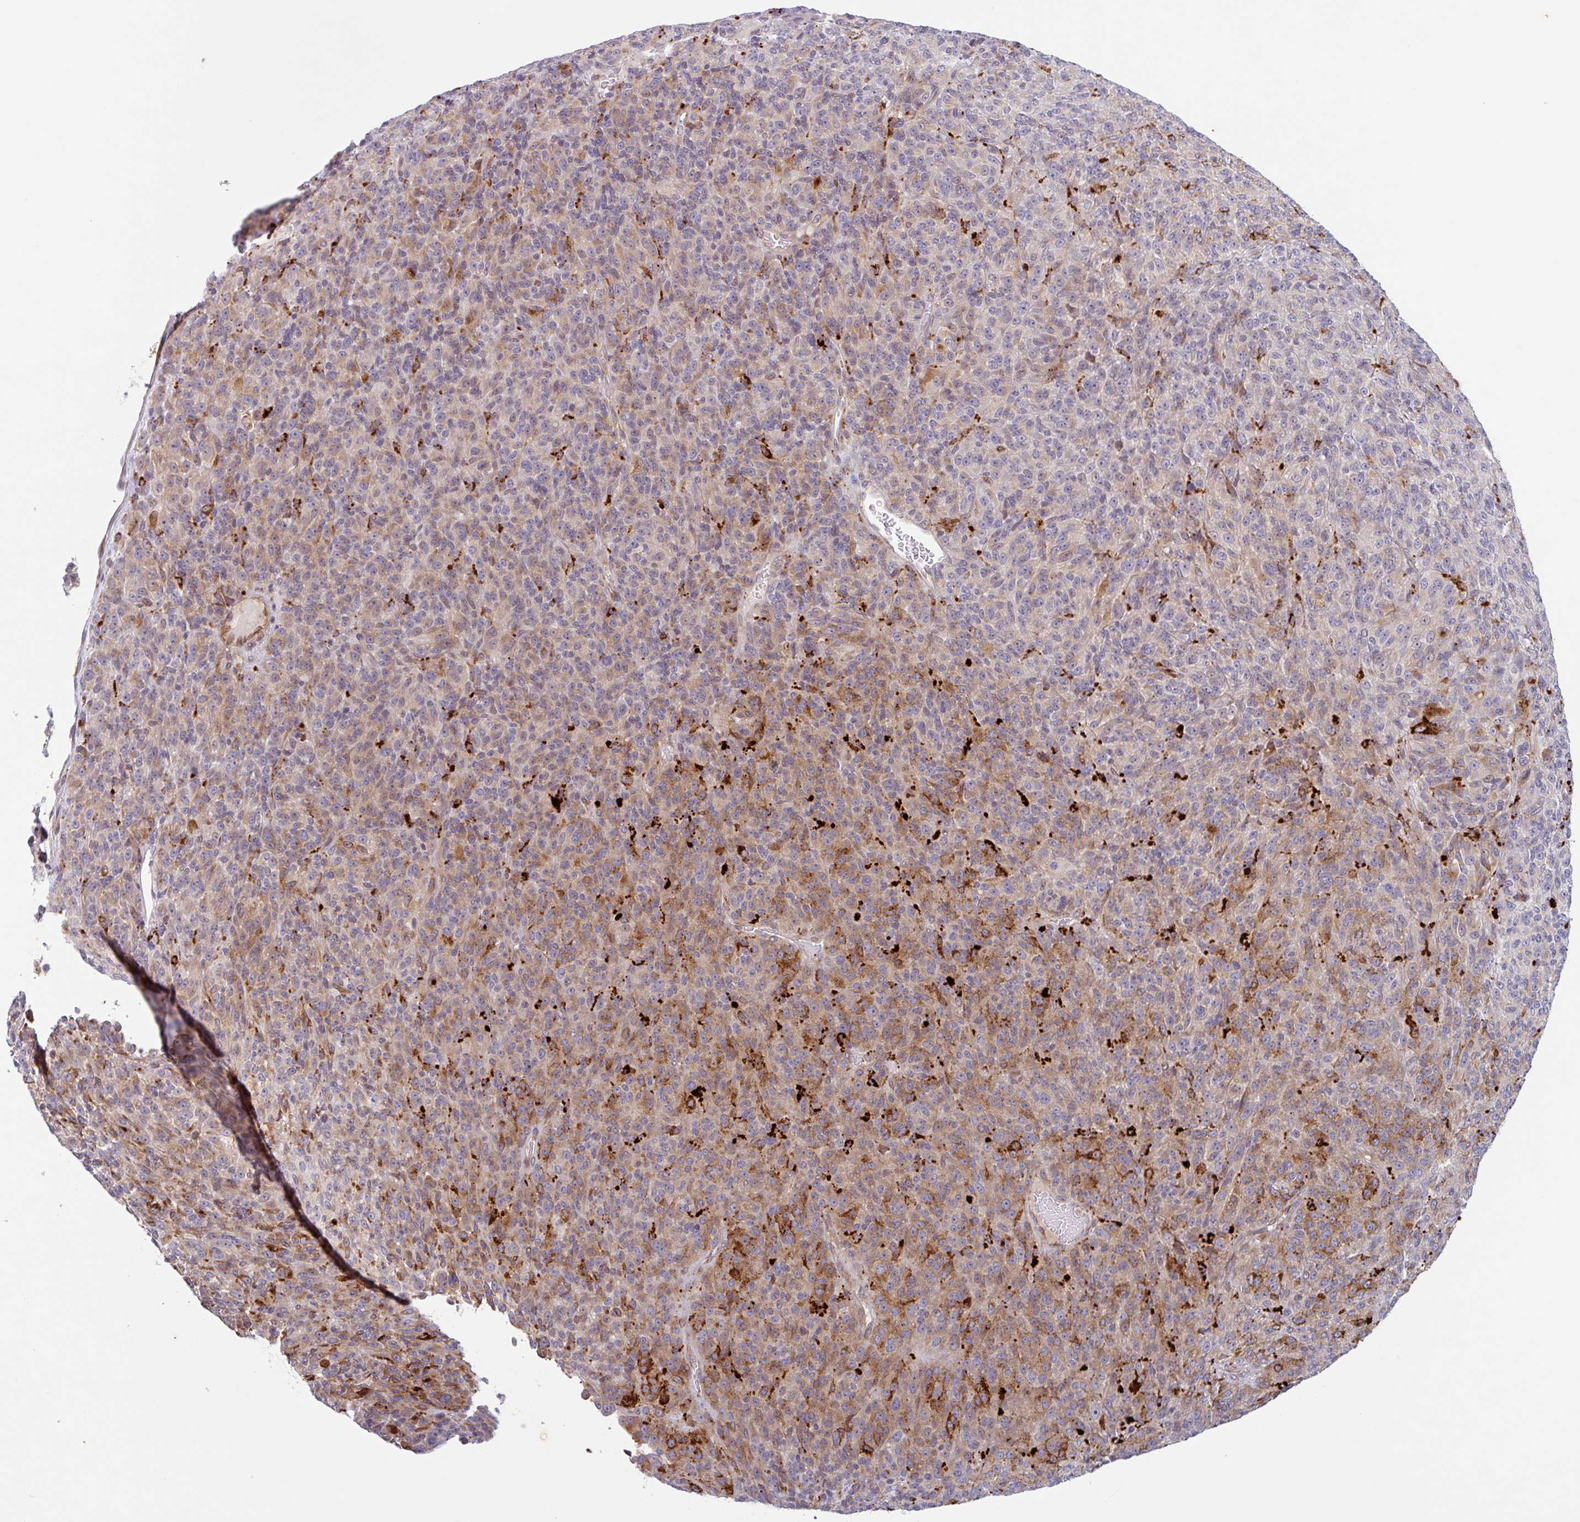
{"staining": {"intensity": "moderate", "quantity": "25%-75%", "location": "cytoplasmic/membranous"}, "tissue": "melanoma", "cell_type": "Tumor cells", "image_type": "cancer", "snomed": [{"axis": "morphology", "description": "Malignant melanoma, Metastatic site"}, {"axis": "topography", "description": "Brain"}], "caption": "Moderate cytoplasmic/membranous positivity is identified in approximately 25%-75% of tumor cells in malignant melanoma (metastatic site).", "gene": "RIT1", "patient": {"sex": "female", "age": 56}}